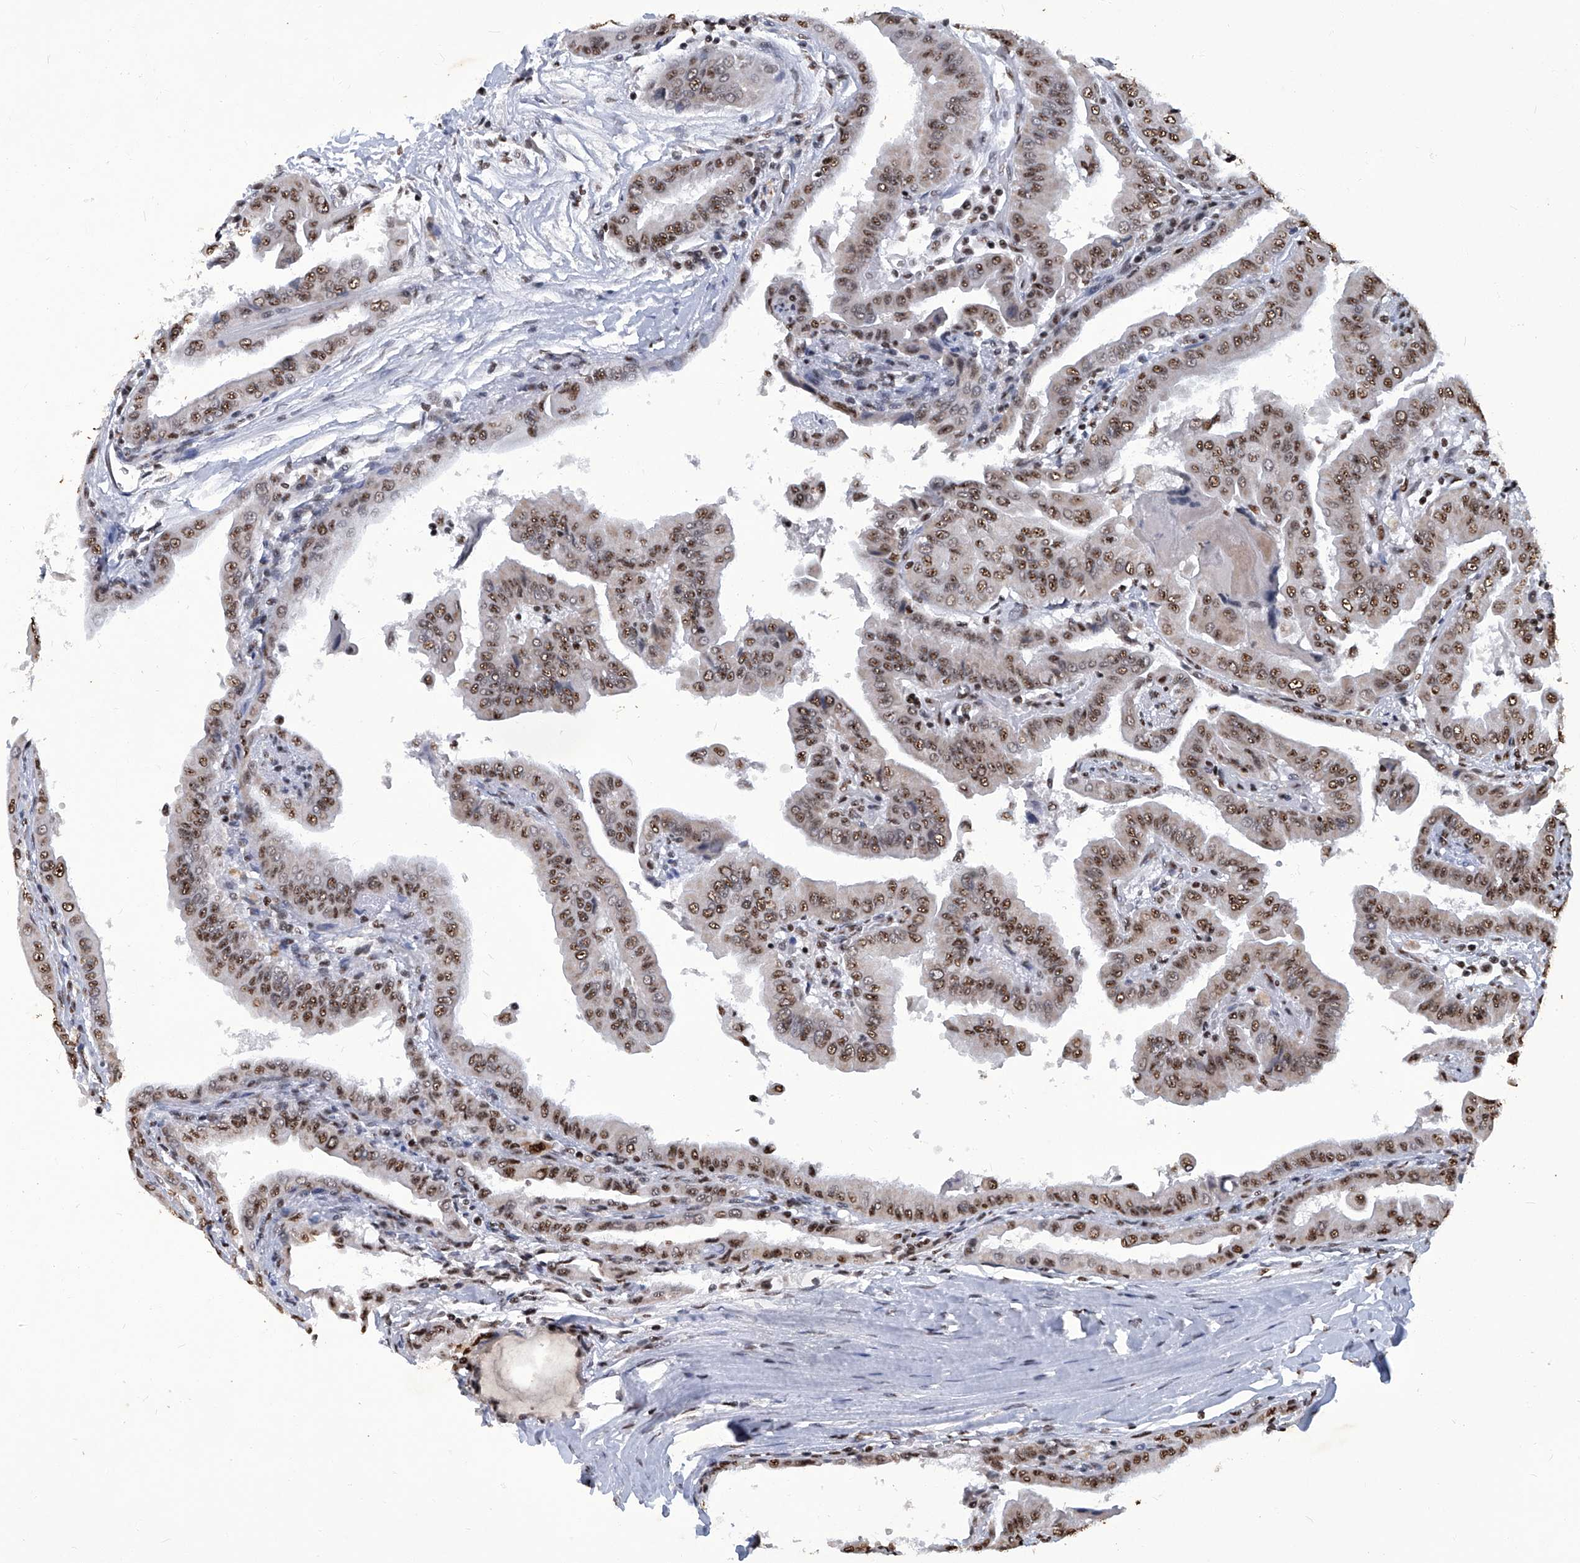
{"staining": {"intensity": "moderate", "quantity": ">75%", "location": "nuclear"}, "tissue": "thyroid cancer", "cell_type": "Tumor cells", "image_type": "cancer", "snomed": [{"axis": "morphology", "description": "Papillary adenocarcinoma, NOS"}, {"axis": "topography", "description": "Thyroid gland"}], "caption": "Papillary adenocarcinoma (thyroid) stained for a protein reveals moderate nuclear positivity in tumor cells. (Brightfield microscopy of DAB IHC at high magnification).", "gene": "HBP1", "patient": {"sex": "male", "age": 33}}